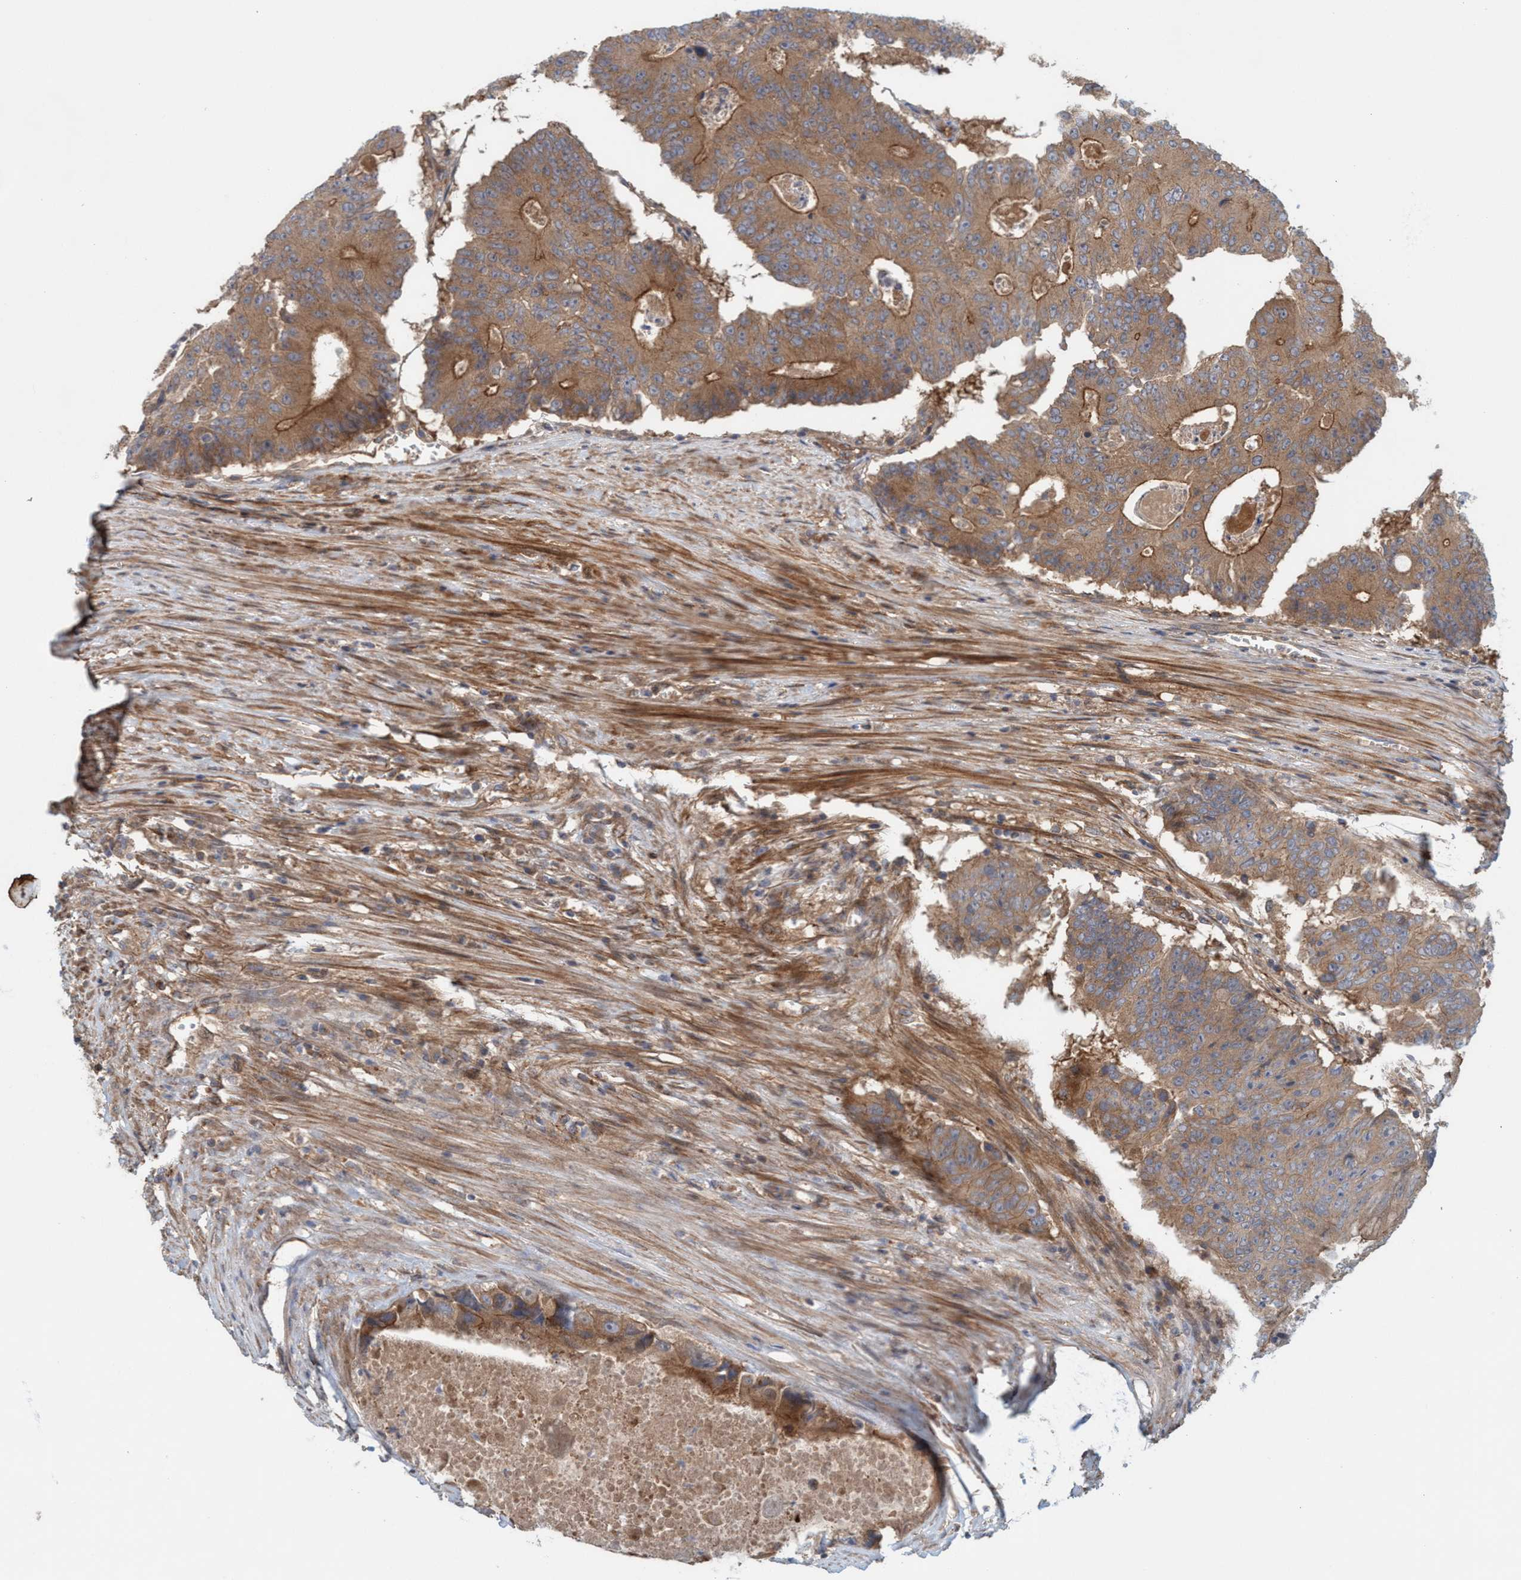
{"staining": {"intensity": "strong", "quantity": ">75%", "location": "cytoplasmic/membranous"}, "tissue": "colorectal cancer", "cell_type": "Tumor cells", "image_type": "cancer", "snomed": [{"axis": "morphology", "description": "Adenocarcinoma, NOS"}, {"axis": "topography", "description": "Colon"}], "caption": "IHC image of neoplastic tissue: human colorectal cancer (adenocarcinoma) stained using immunohistochemistry shows high levels of strong protein expression localized specifically in the cytoplasmic/membranous of tumor cells, appearing as a cytoplasmic/membranous brown color.", "gene": "SPECC1", "patient": {"sex": "male", "age": 87}}